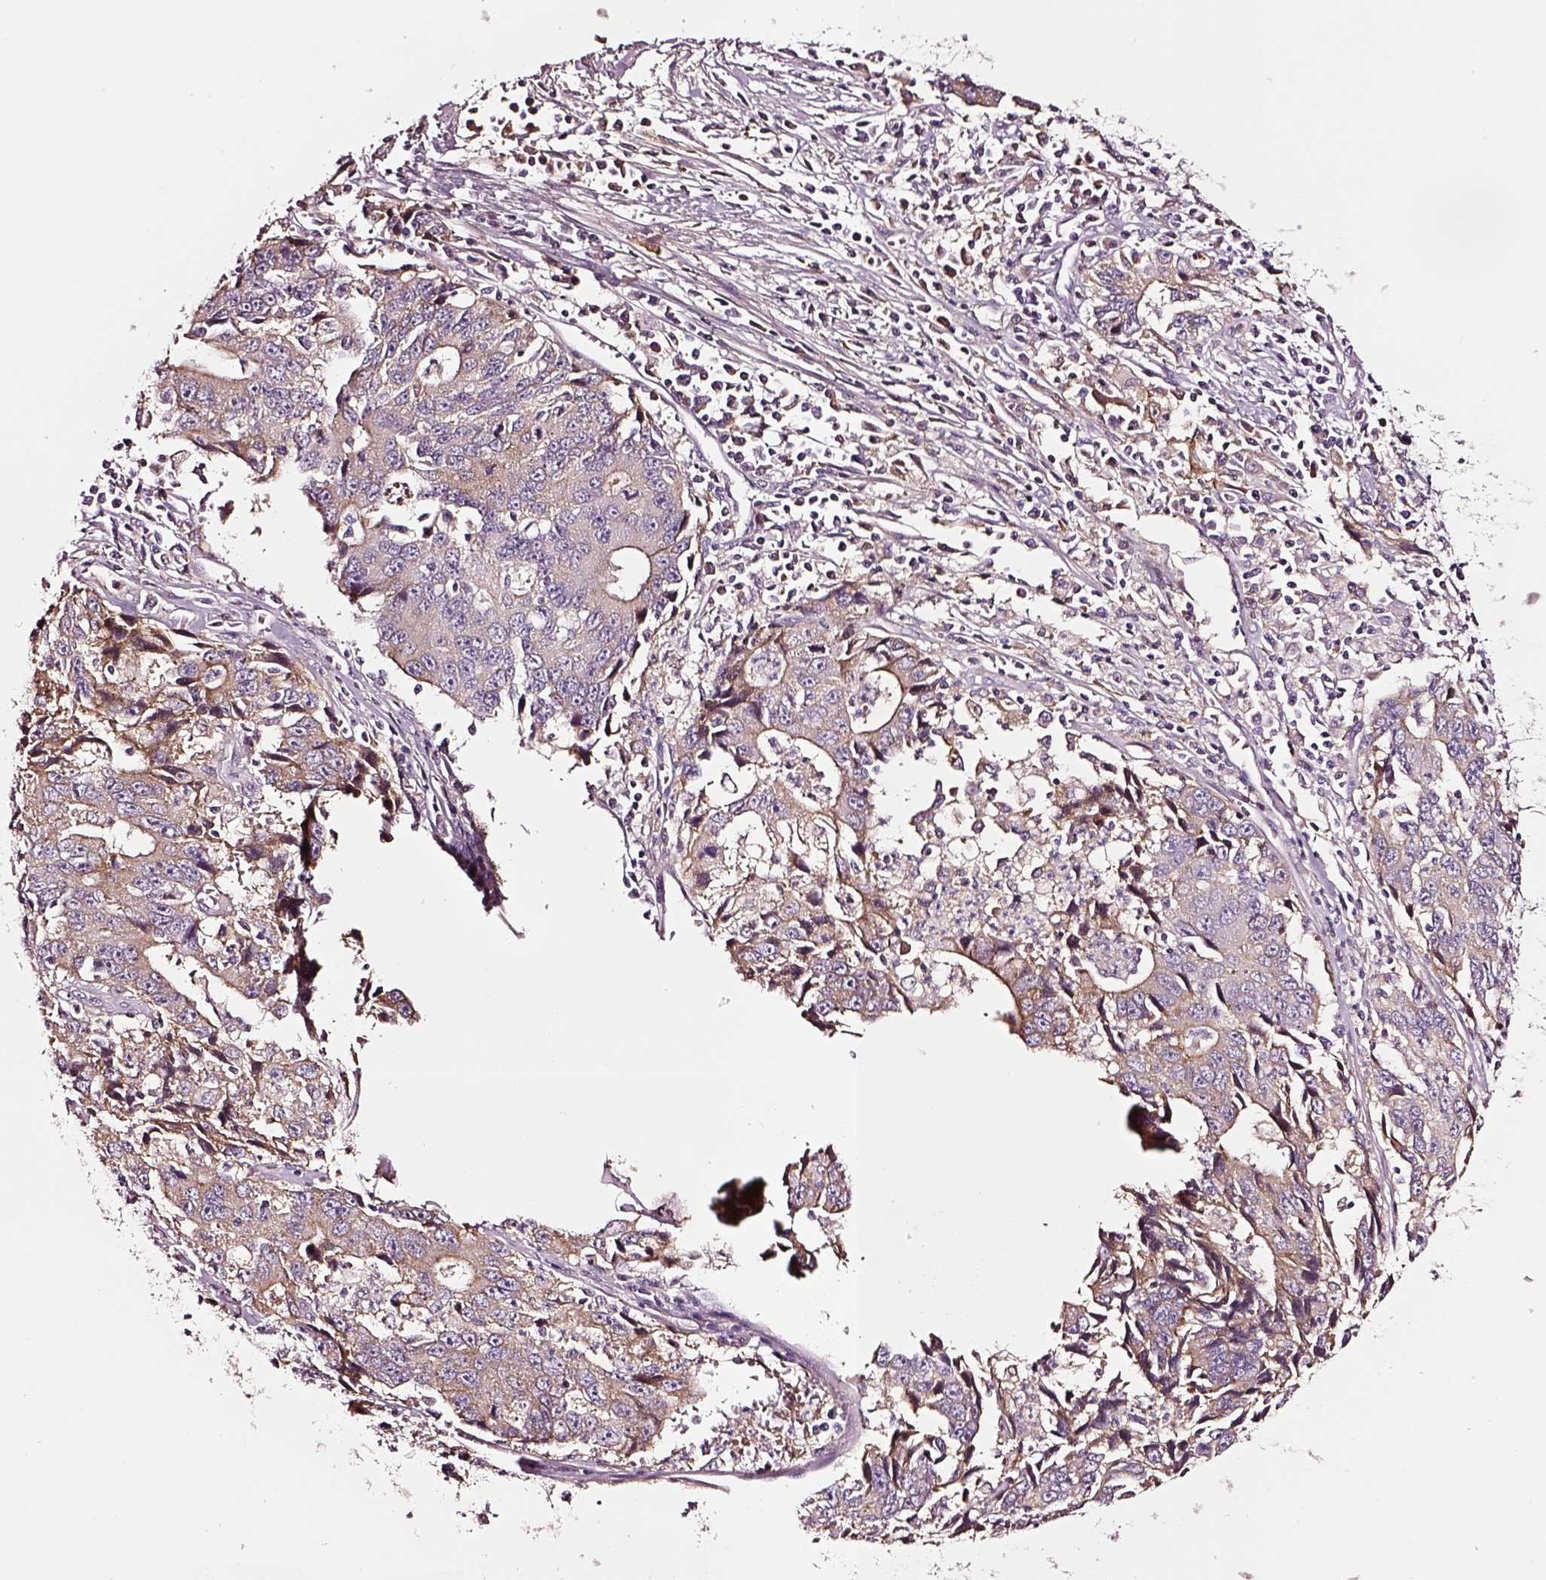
{"staining": {"intensity": "weak", "quantity": ">75%", "location": "cytoplasmic/membranous"}, "tissue": "liver cancer", "cell_type": "Tumor cells", "image_type": "cancer", "snomed": [{"axis": "morphology", "description": "Cholangiocarcinoma"}, {"axis": "topography", "description": "Liver"}], "caption": "Tumor cells demonstrate weak cytoplasmic/membranous positivity in approximately >75% of cells in cholangiocarcinoma (liver). Using DAB (brown) and hematoxylin (blue) stains, captured at high magnification using brightfield microscopy.", "gene": "TF", "patient": {"sex": "male", "age": 65}}